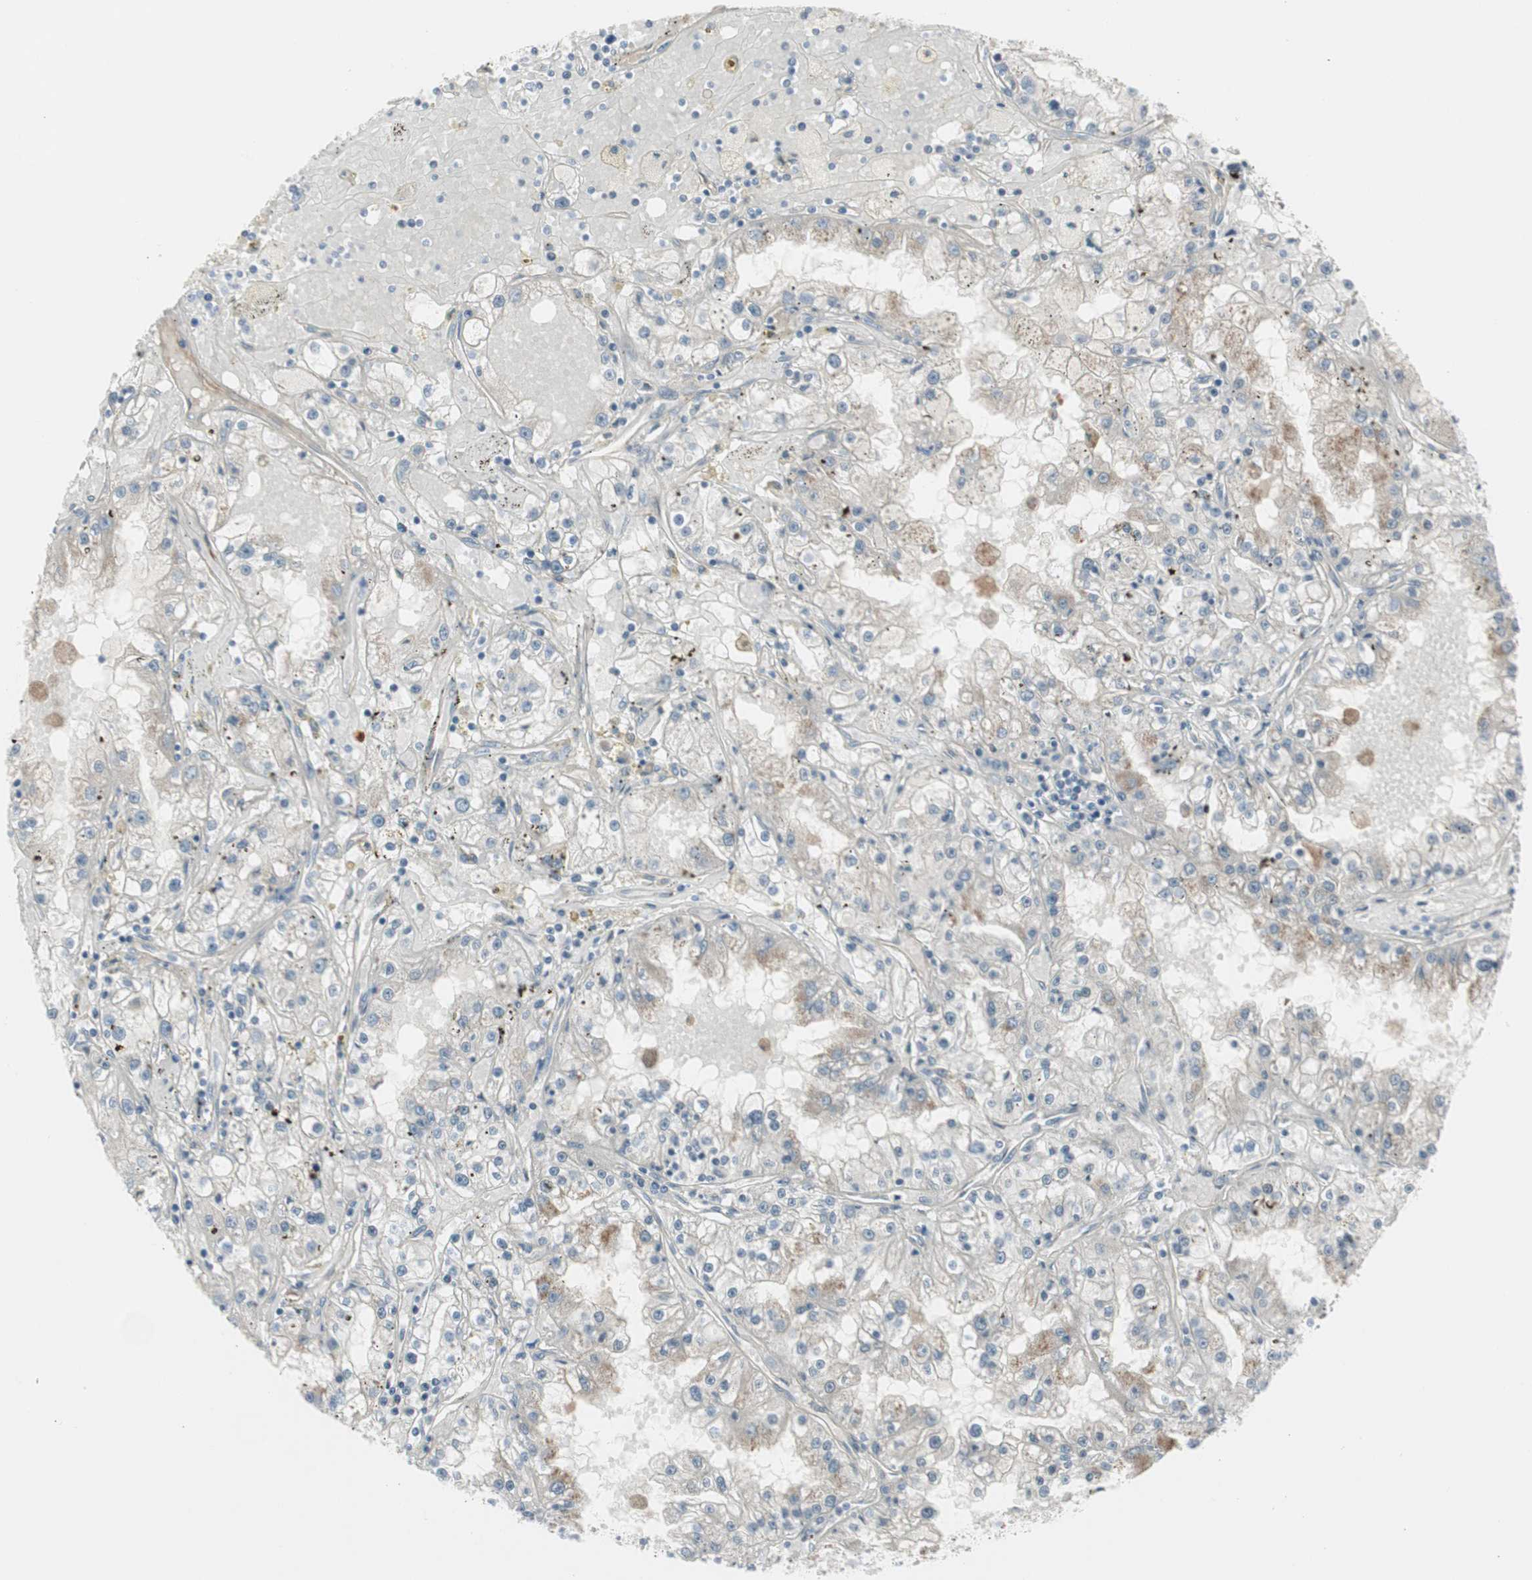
{"staining": {"intensity": "weak", "quantity": "<25%", "location": "cytoplasmic/membranous"}, "tissue": "renal cancer", "cell_type": "Tumor cells", "image_type": "cancer", "snomed": [{"axis": "morphology", "description": "Adenocarcinoma, NOS"}, {"axis": "topography", "description": "Kidney"}], "caption": "Renal cancer (adenocarcinoma) was stained to show a protein in brown. There is no significant expression in tumor cells.", "gene": "CACNA2D1", "patient": {"sex": "male", "age": 56}}